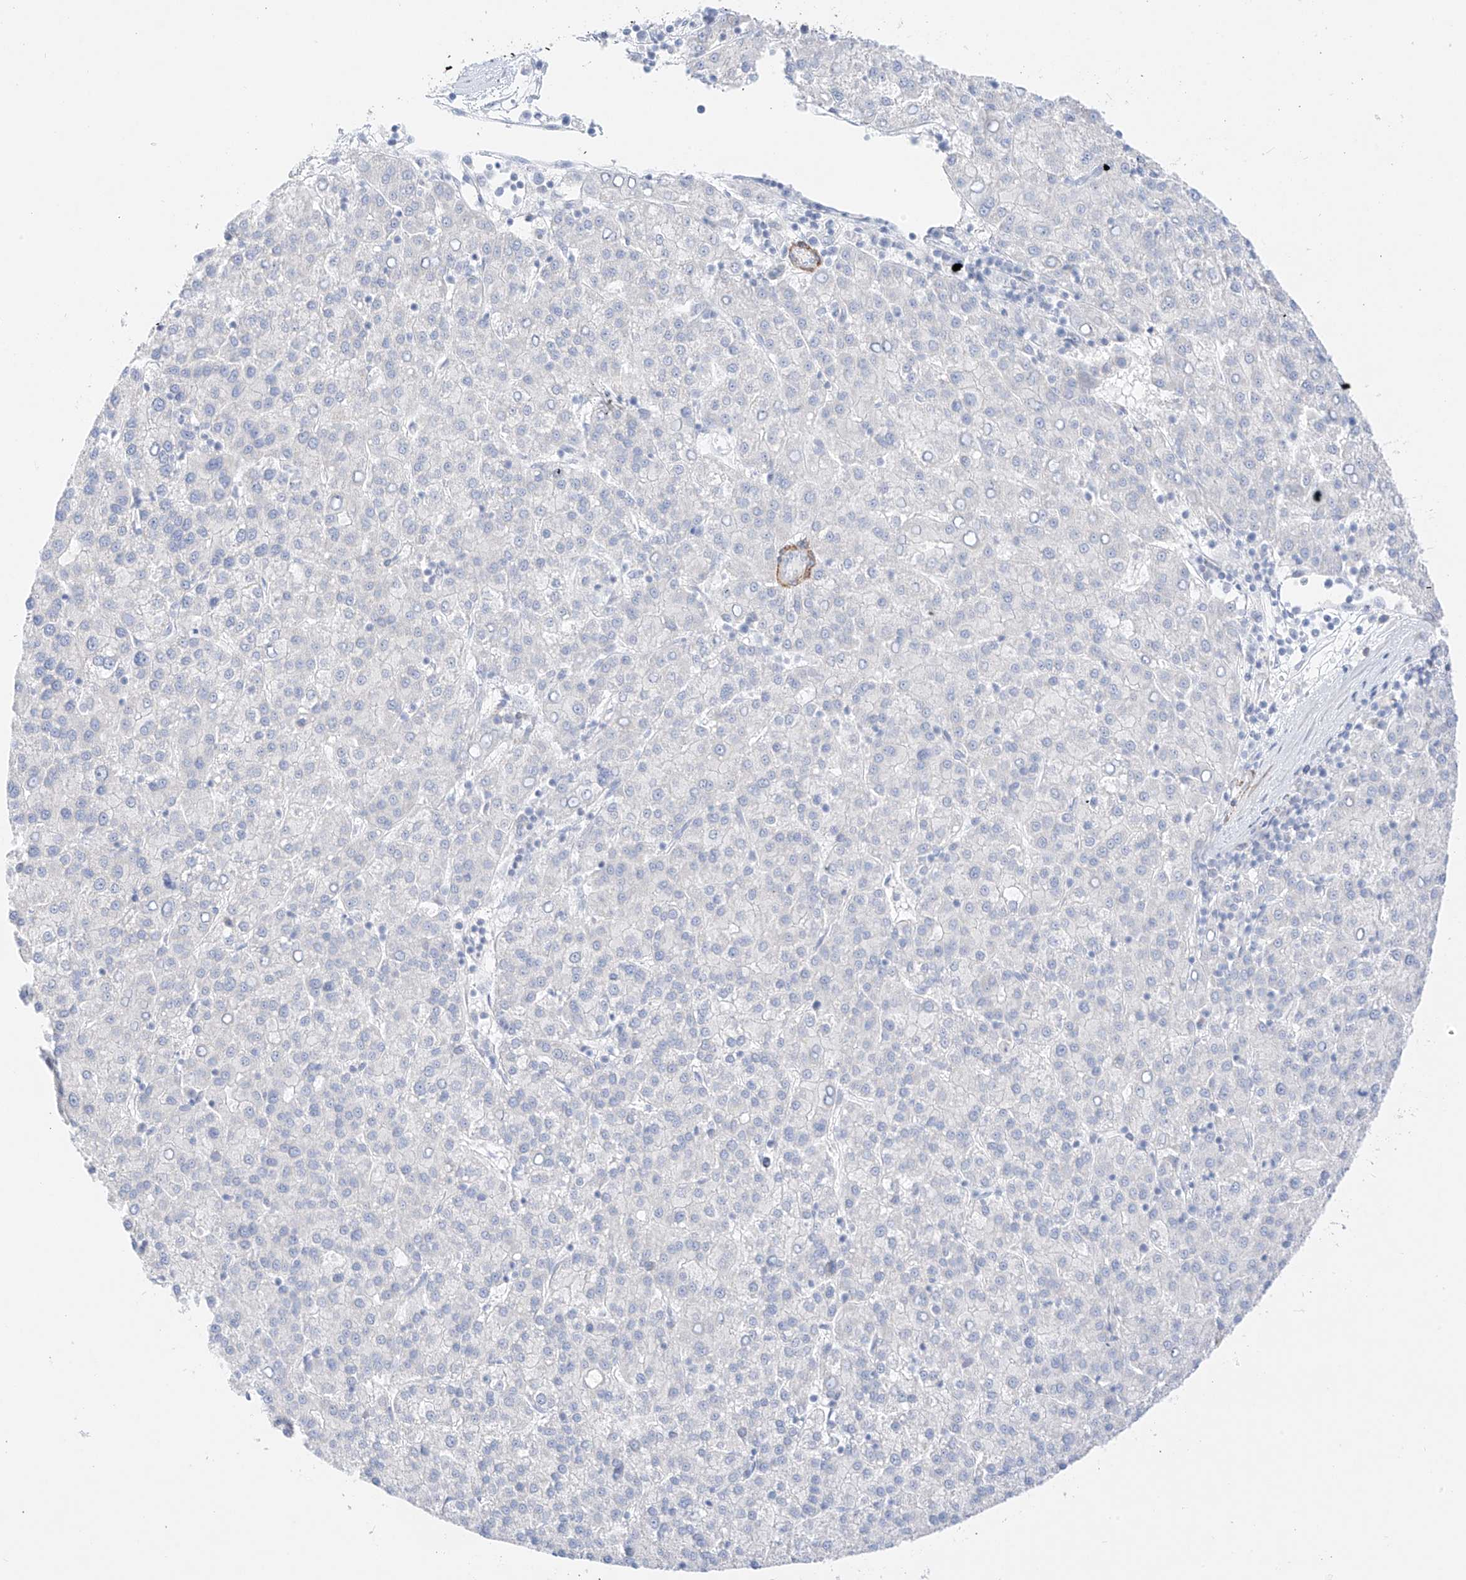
{"staining": {"intensity": "negative", "quantity": "none", "location": "none"}, "tissue": "liver cancer", "cell_type": "Tumor cells", "image_type": "cancer", "snomed": [{"axis": "morphology", "description": "Carcinoma, Hepatocellular, NOS"}, {"axis": "topography", "description": "Liver"}], "caption": "IHC of human liver hepatocellular carcinoma exhibits no expression in tumor cells.", "gene": "ST3GAL5", "patient": {"sex": "female", "age": 58}}